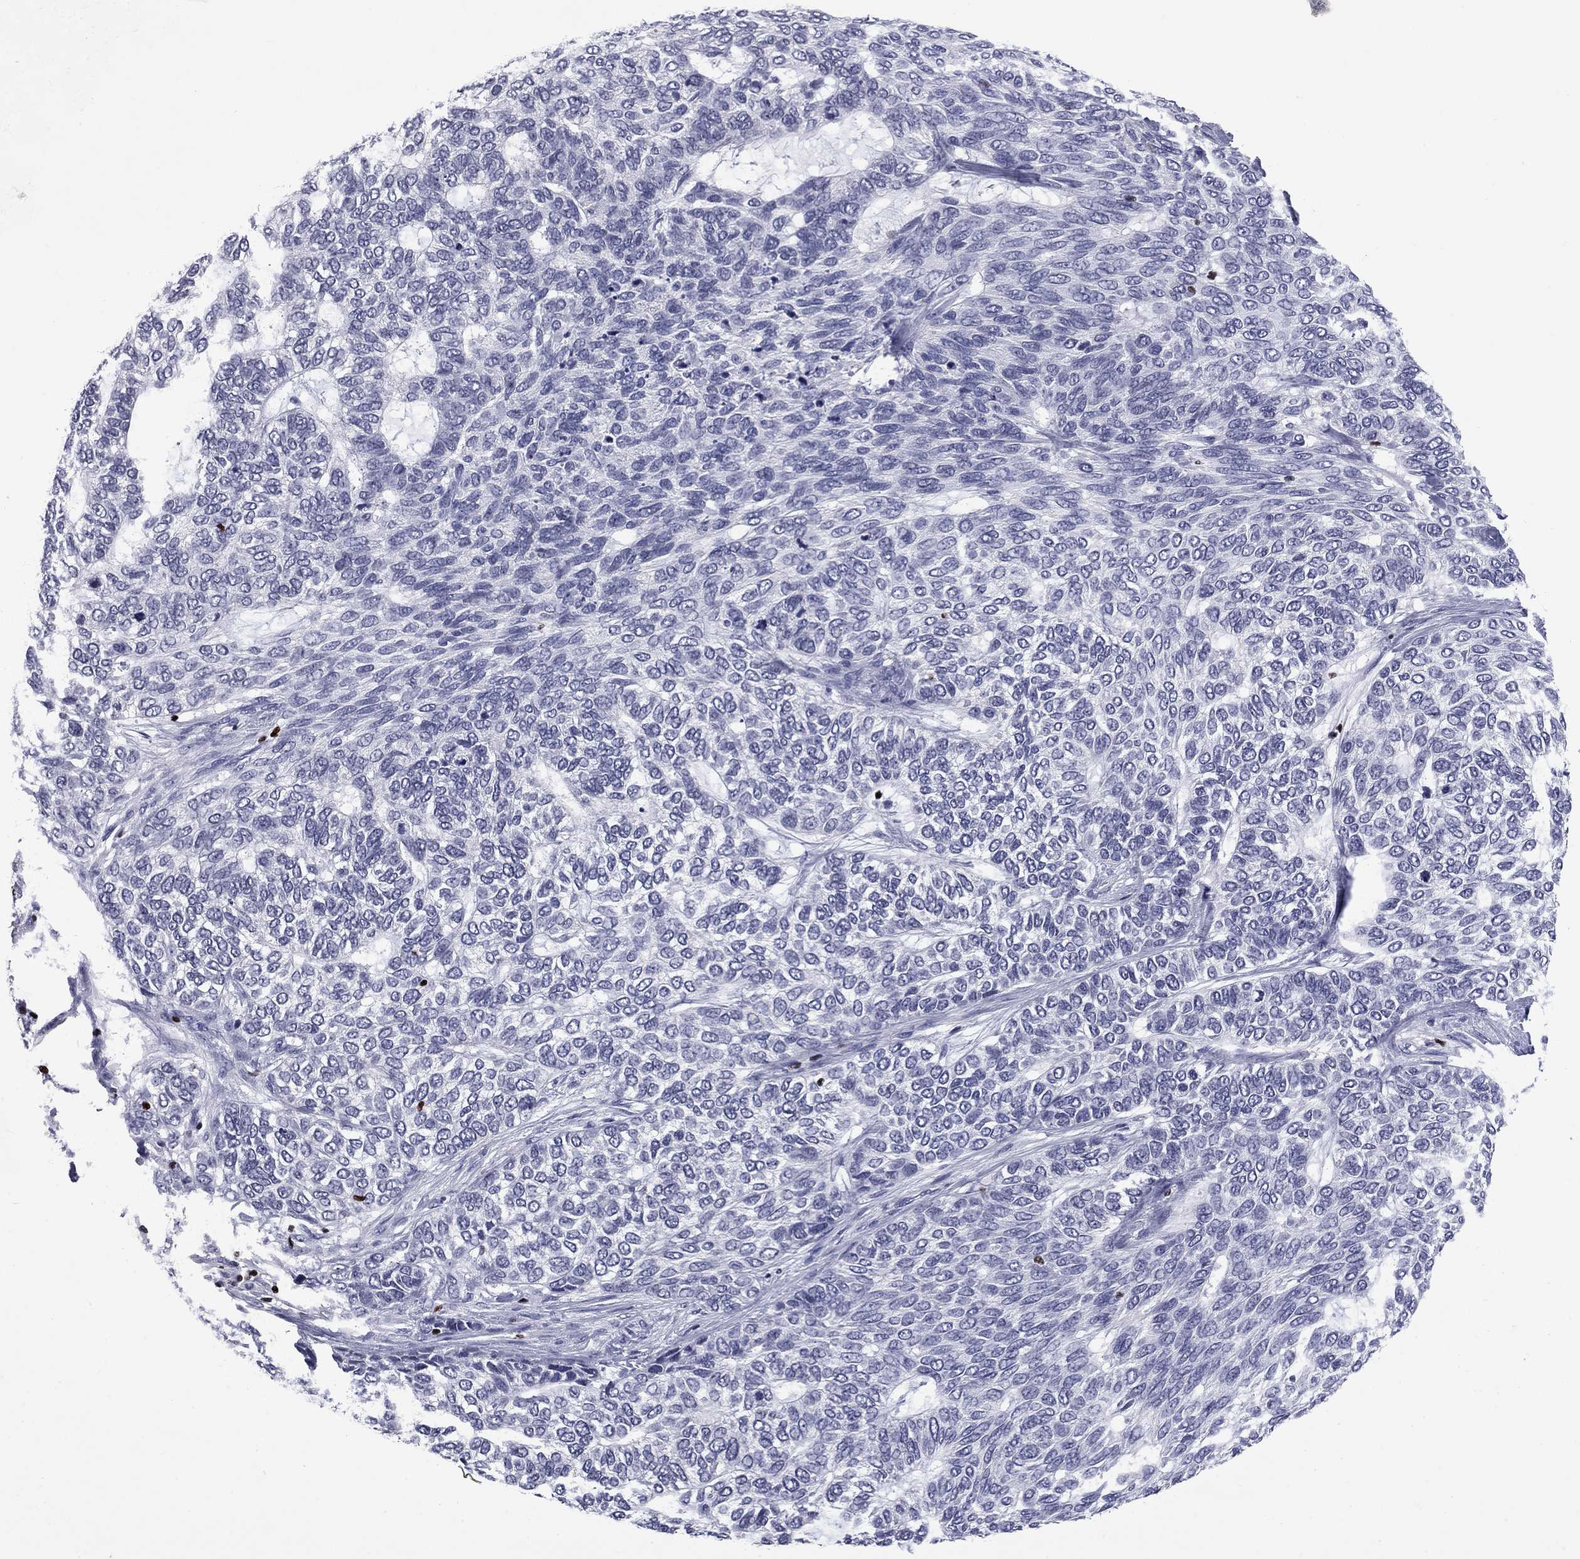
{"staining": {"intensity": "negative", "quantity": "none", "location": "none"}, "tissue": "skin cancer", "cell_type": "Tumor cells", "image_type": "cancer", "snomed": [{"axis": "morphology", "description": "Basal cell carcinoma"}, {"axis": "topography", "description": "Skin"}], "caption": "Protein analysis of skin cancer exhibits no significant staining in tumor cells. (Immunohistochemistry, brightfield microscopy, high magnification).", "gene": "IKZF3", "patient": {"sex": "female", "age": 65}}